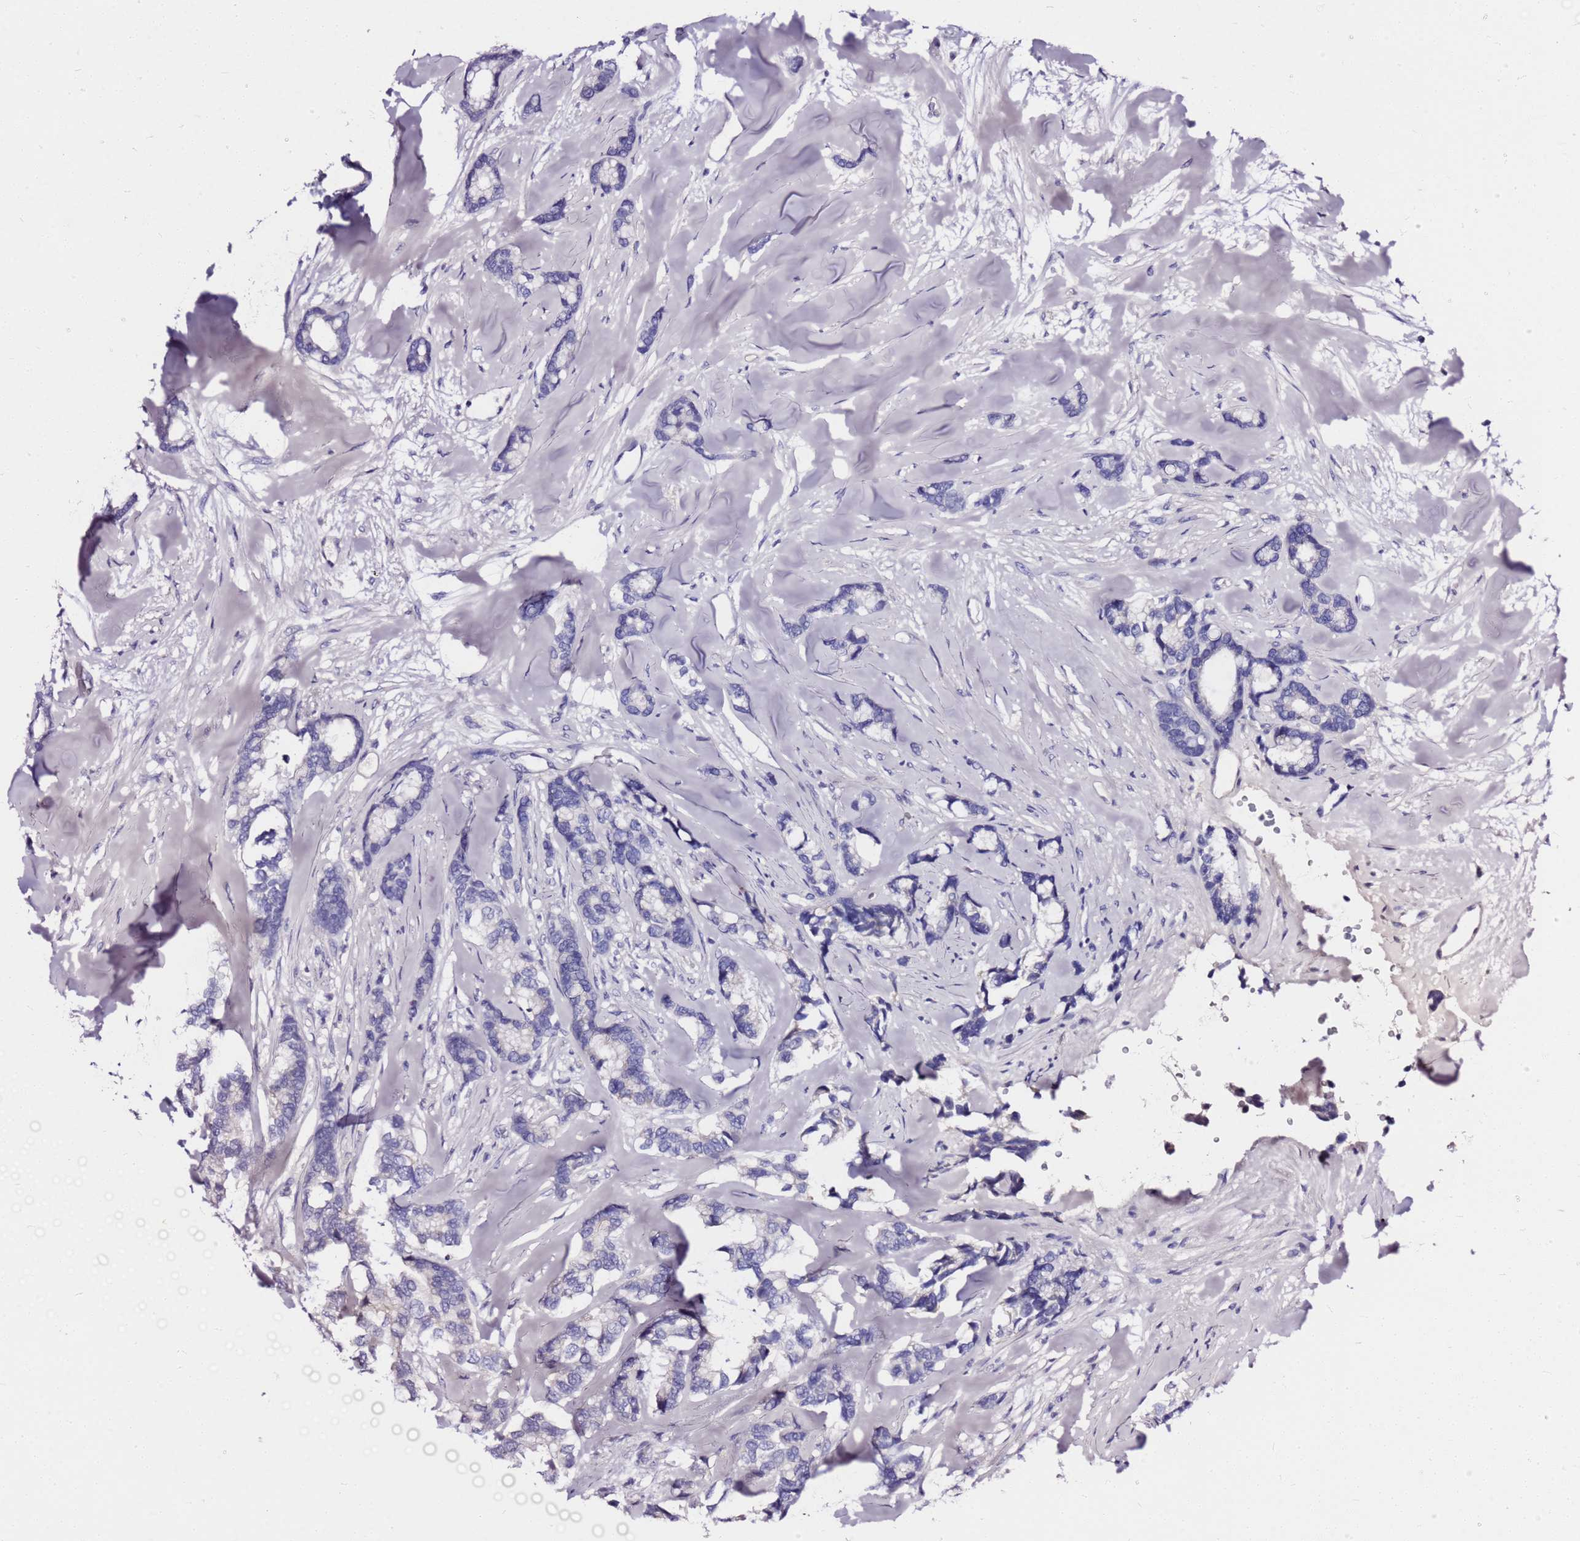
{"staining": {"intensity": "negative", "quantity": "none", "location": "none"}, "tissue": "breast cancer", "cell_type": "Tumor cells", "image_type": "cancer", "snomed": [{"axis": "morphology", "description": "Duct carcinoma"}, {"axis": "topography", "description": "Breast"}], "caption": "Micrograph shows no protein staining in tumor cells of breast cancer (intraductal carcinoma) tissue.", "gene": "OR52E2", "patient": {"sex": "female", "age": 87}}